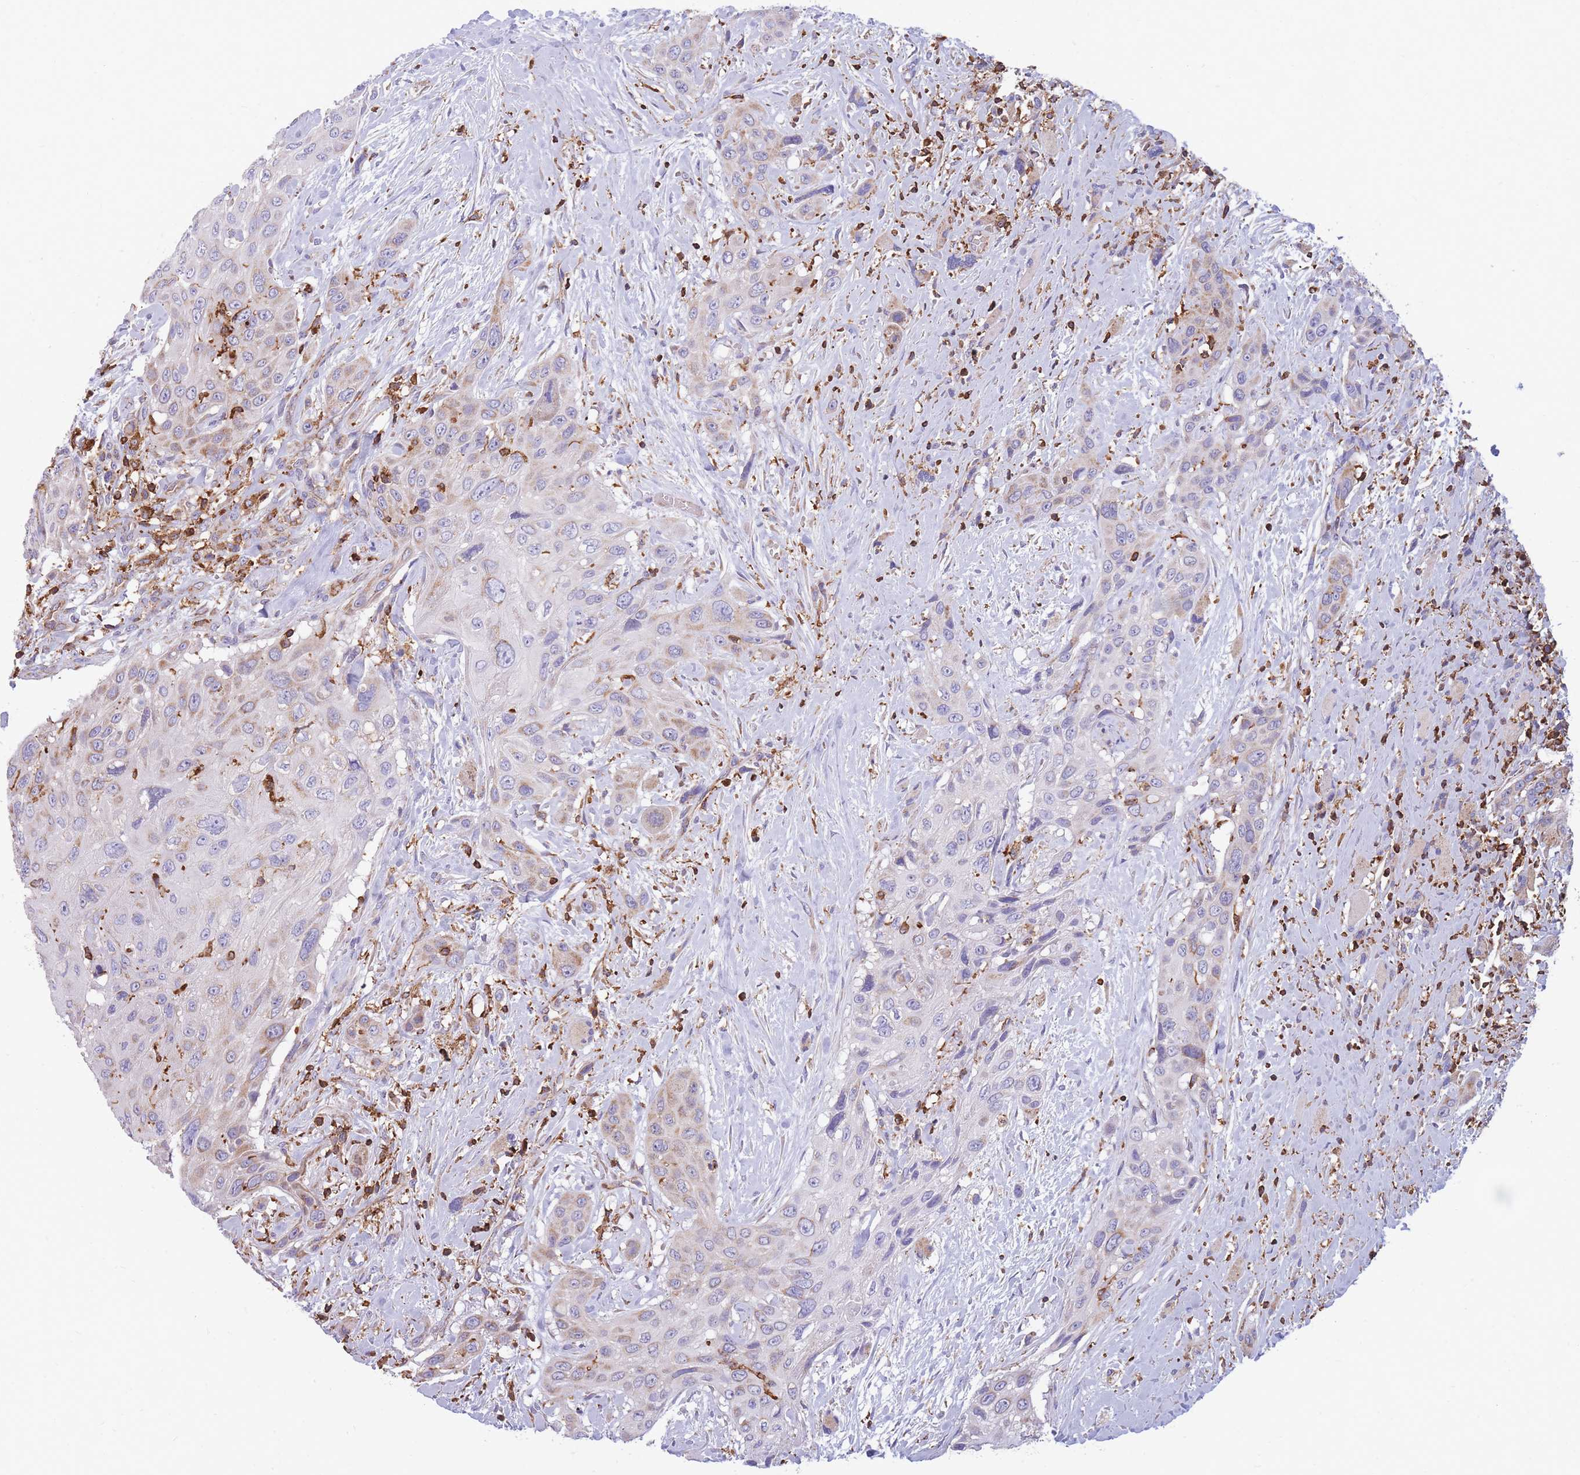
{"staining": {"intensity": "weak", "quantity": "<25%", "location": "cytoplasmic/membranous"}, "tissue": "head and neck cancer", "cell_type": "Tumor cells", "image_type": "cancer", "snomed": [{"axis": "morphology", "description": "Squamous cell carcinoma, NOS"}, {"axis": "topography", "description": "Head-Neck"}], "caption": "Histopathology image shows no significant protein positivity in tumor cells of head and neck cancer.", "gene": "MRPL54", "patient": {"sex": "male", "age": 81}}